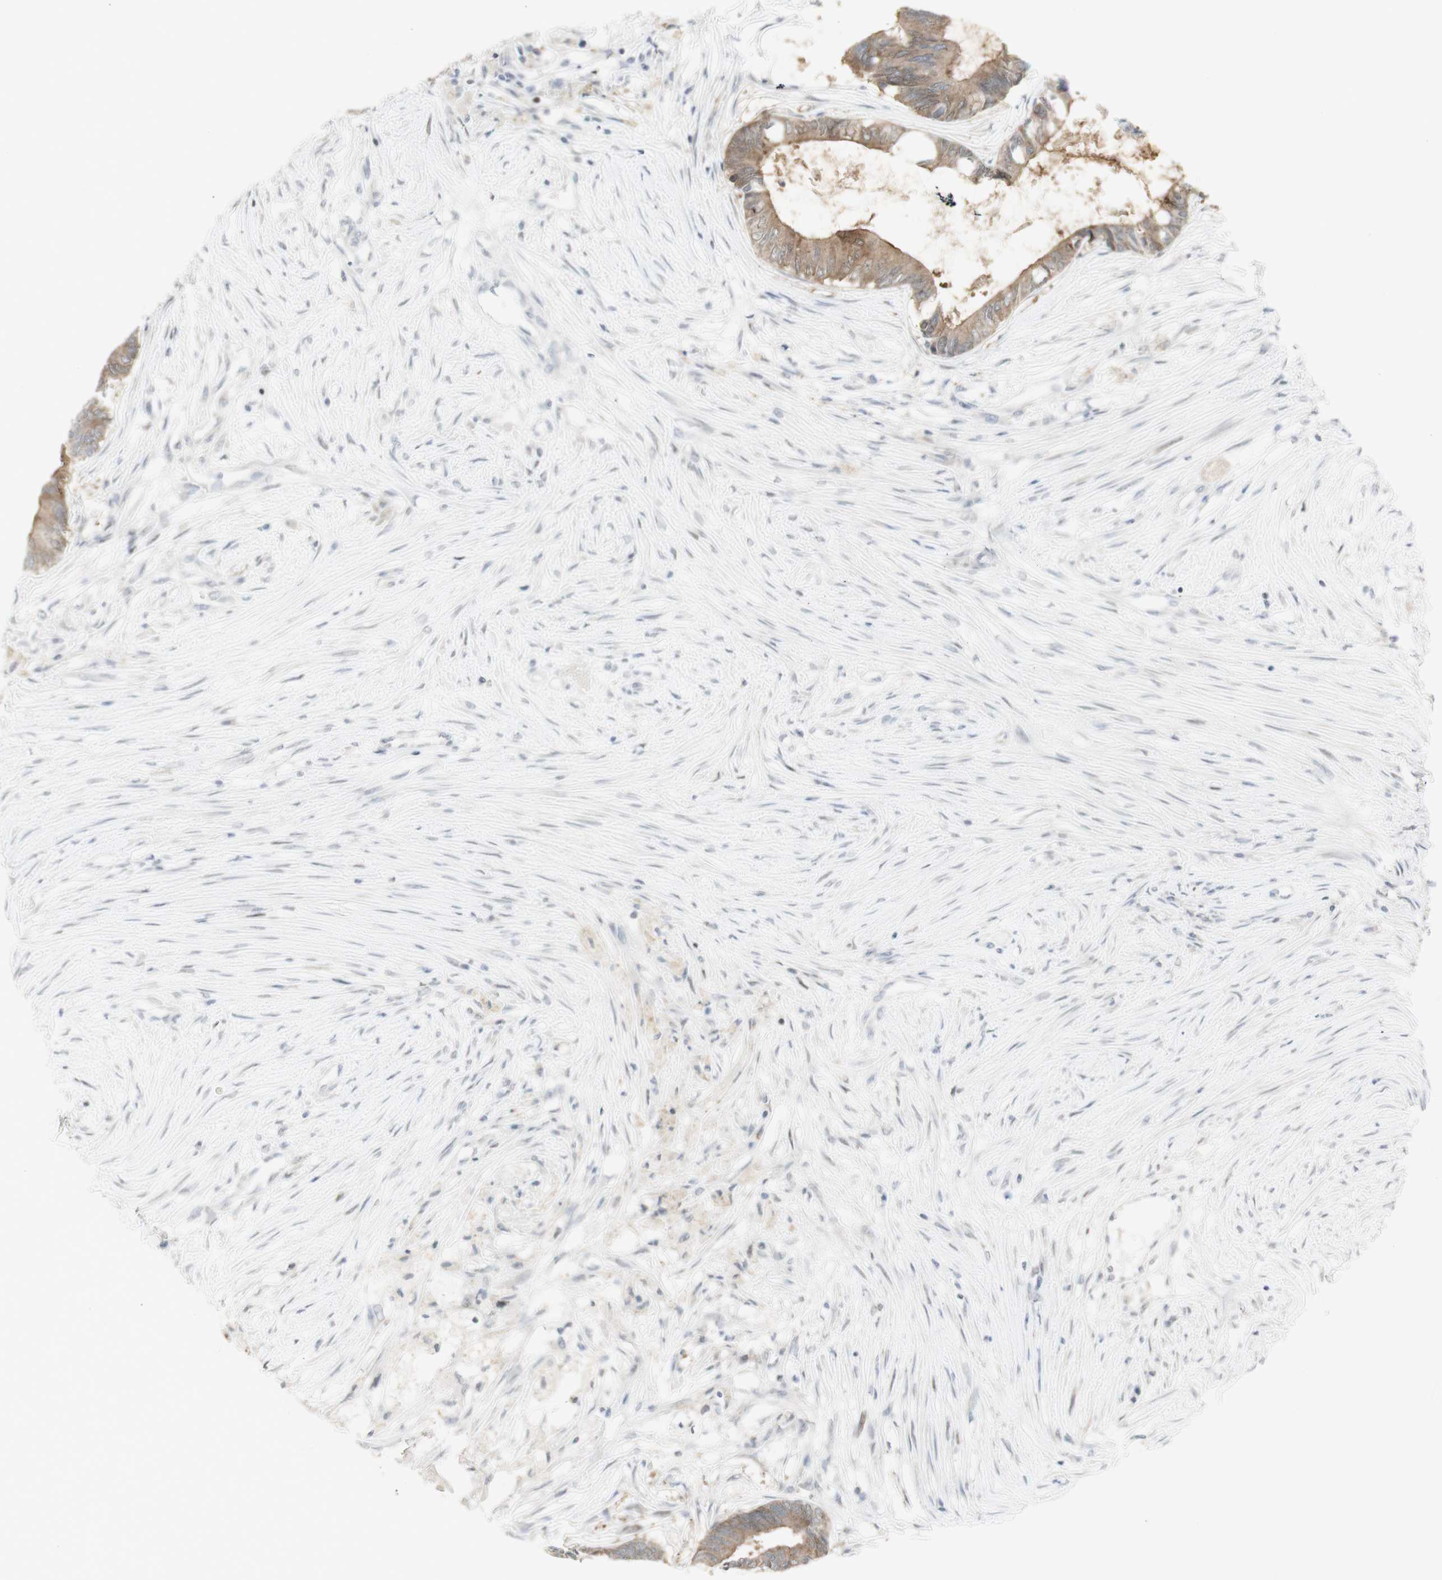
{"staining": {"intensity": "moderate", "quantity": ">75%", "location": "cytoplasmic/membranous"}, "tissue": "colorectal cancer", "cell_type": "Tumor cells", "image_type": "cancer", "snomed": [{"axis": "morphology", "description": "Adenocarcinoma, NOS"}, {"axis": "topography", "description": "Rectum"}], "caption": "Moderate cytoplasmic/membranous positivity is present in approximately >75% of tumor cells in adenocarcinoma (colorectal).", "gene": "C1orf116", "patient": {"sex": "male", "age": 63}}